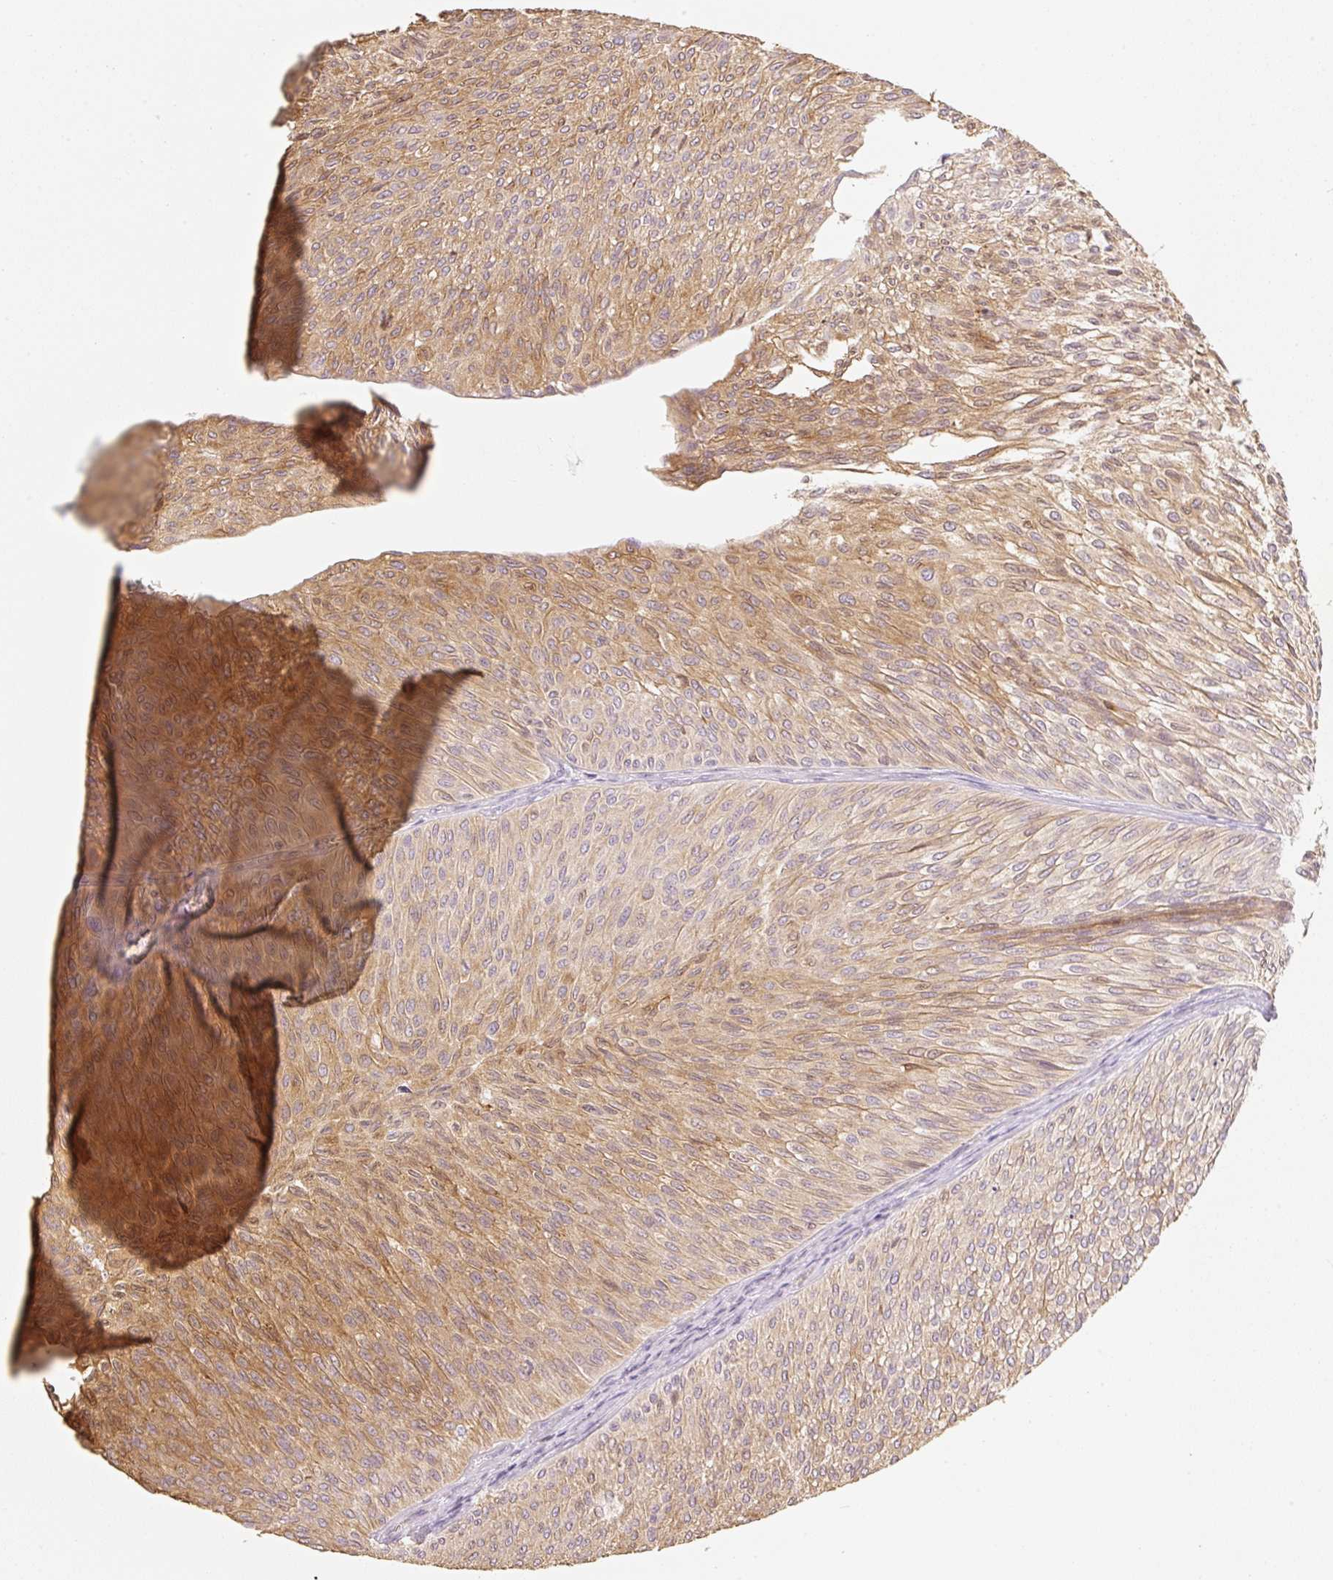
{"staining": {"intensity": "moderate", "quantity": ">75%", "location": "cytoplasmic/membranous"}, "tissue": "urothelial cancer", "cell_type": "Tumor cells", "image_type": "cancer", "snomed": [{"axis": "morphology", "description": "Urothelial carcinoma, Low grade"}, {"axis": "topography", "description": "Urinary bladder"}], "caption": "Moderate cytoplasmic/membranous protein staining is identified in approximately >75% of tumor cells in urothelial cancer.", "gene": "MBOAT7", "patient": {"sex": "male", "age": 91}}